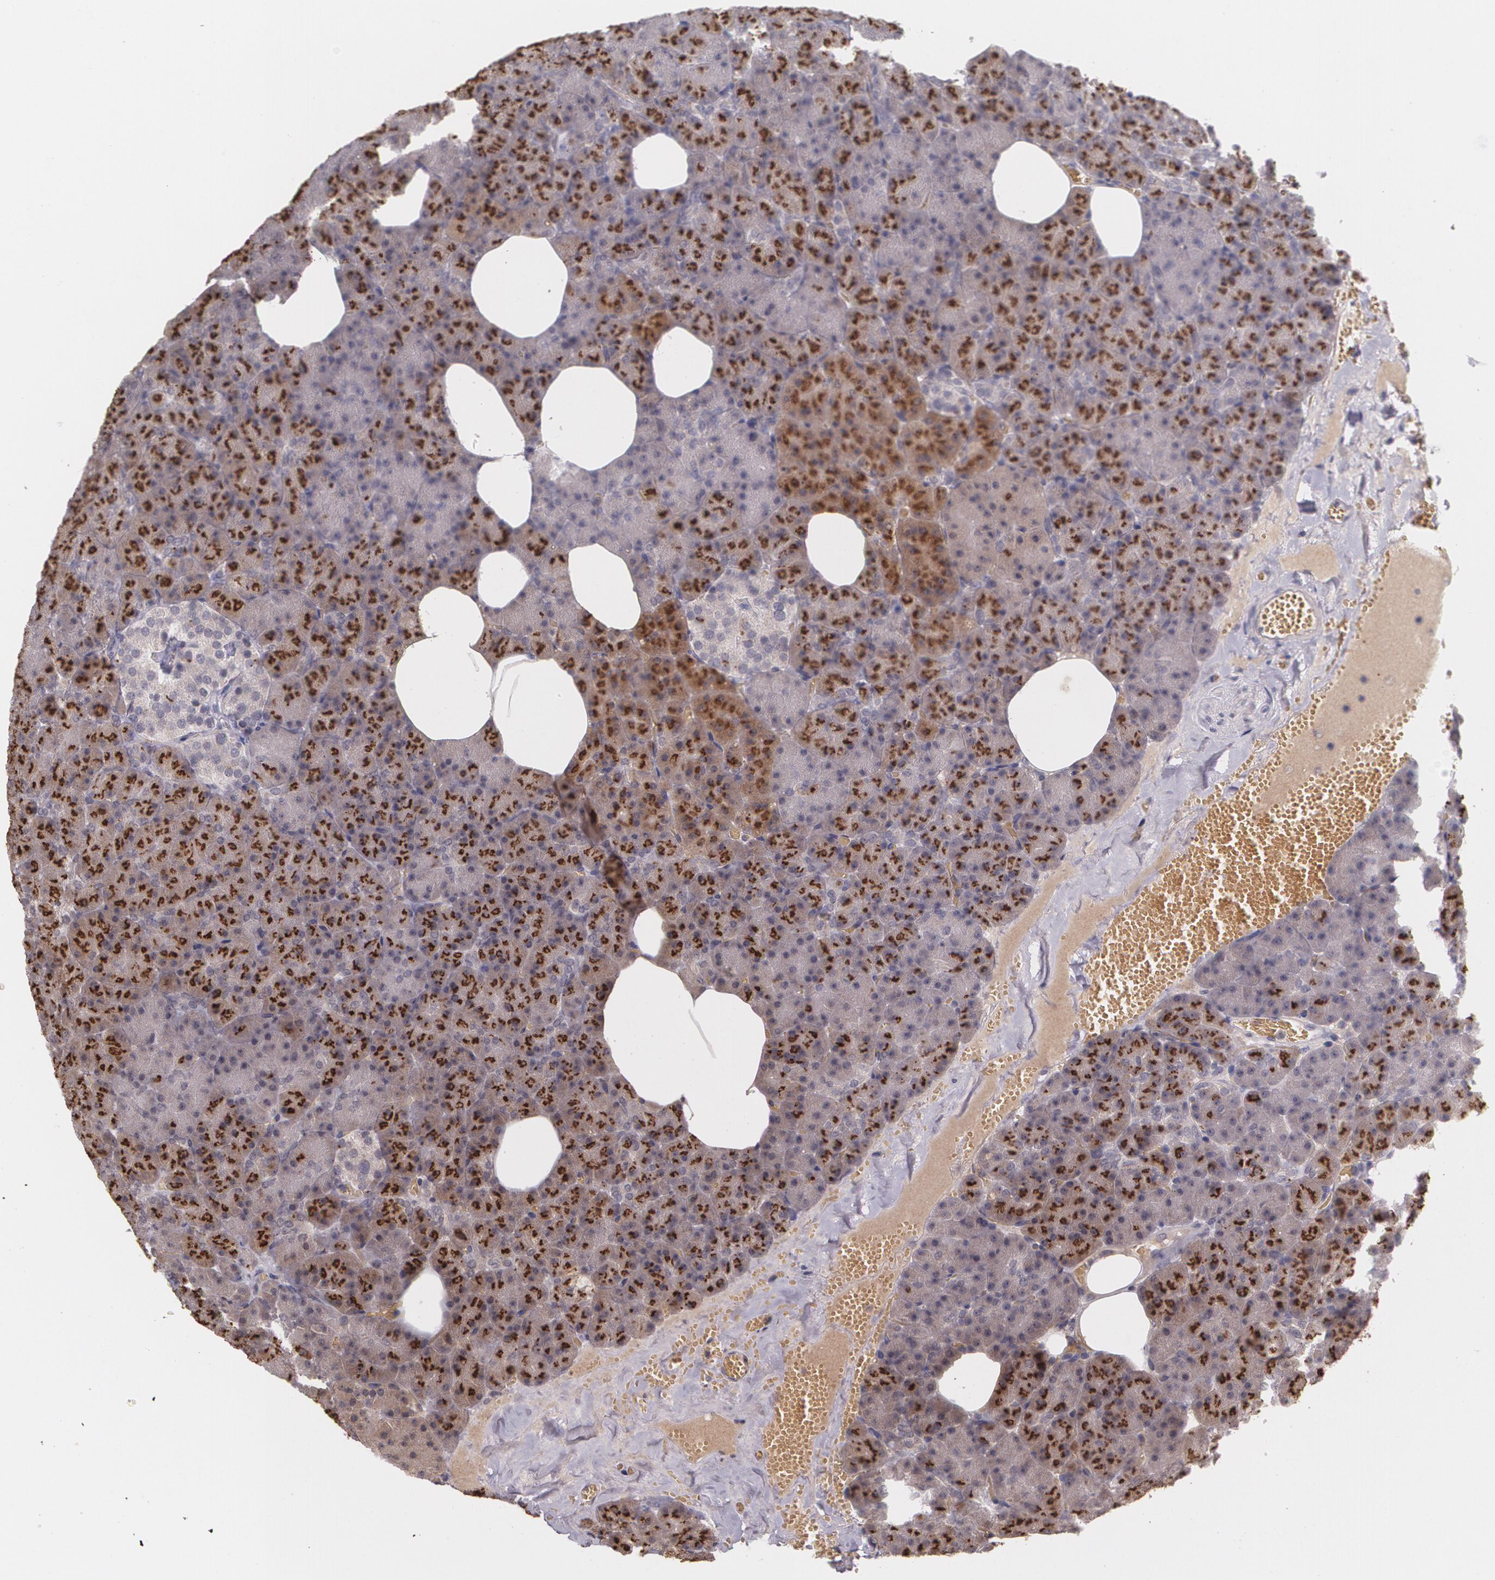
{"staining": {"intensity": "strong", "quantity": ">75%", "location": "cytoplasmic/membranous"}, "tissue": "pancreas", "cell_type": "Exocrine glandular cells", "image_type": "normal", "snomed": [{"axis": "morphology", "description": "Normal tissue, NOS"}, {"axis": "topography", "description": "Pancreas"}], "caption": "Protein expression analysis of unremarkable human pancreas reveals strong cytoplasmic/membranous positivity in about >75% of exocrine glandular cells. The staining was performed using DAB (3,3'-diaminobenzidine), with brown indicating positive protein expression. Nuclei are stained blue with hematoxylin.", "gene": "TM4SF1", "patient": {"sex": "female", "age": 35}}